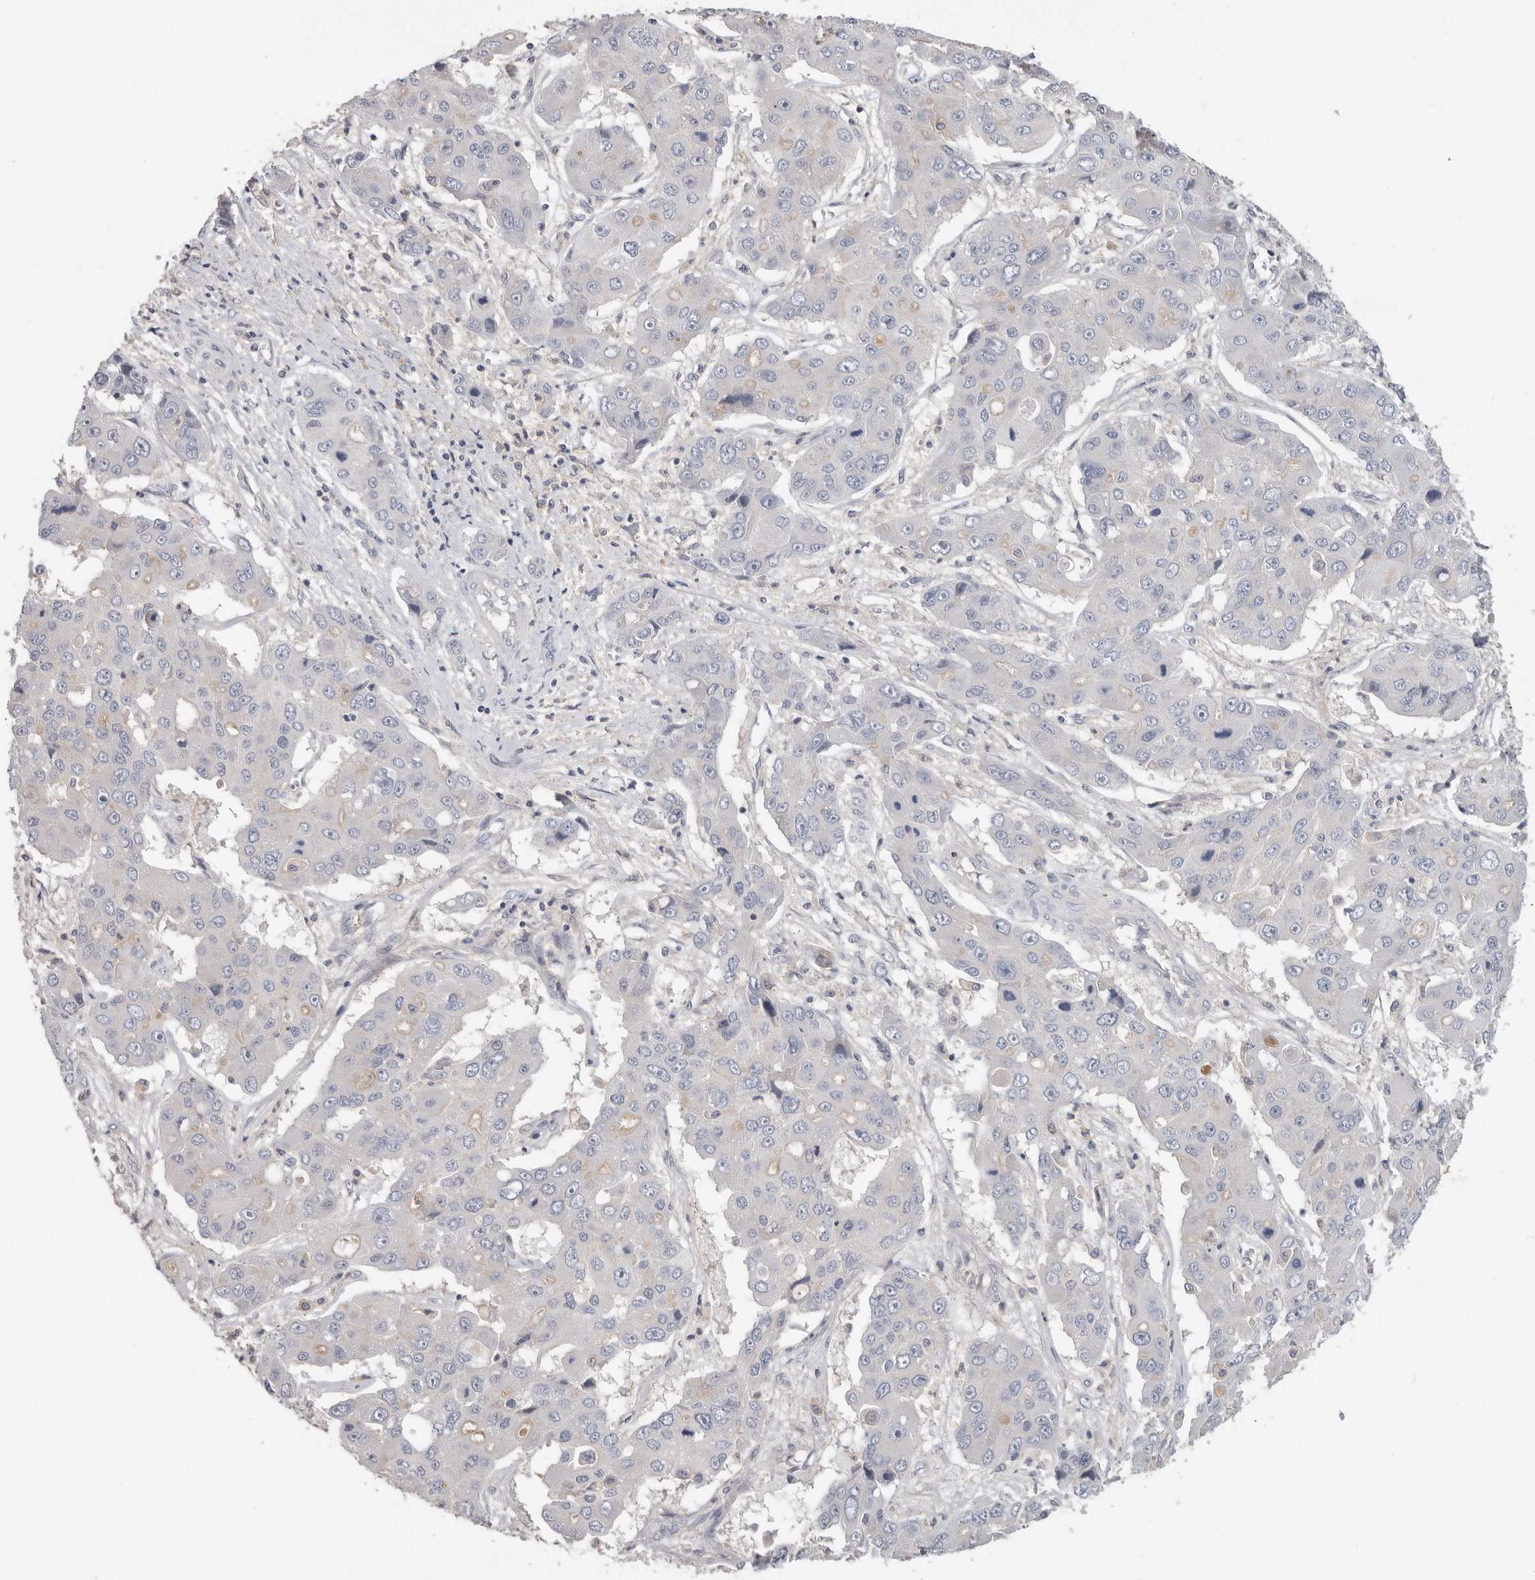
{"staining": {"intensity": "negative", "quantity": "none", "location": "none"}, "tissue": "liver cancer", "cell_type": "Tumor cells", "image_type": "cancer", "snomed": [{"axis": "morphology", "description": "Cholangiocarcinoma"}, {"axis": "topography", "description": "Liver"}], "caption": "This is an immunohistochemistry (IHC) micrograph of human liver cancer (cholangiocarcinoma). There is no positivity in tumor cells.", "gene": "WDTC1", "patient": {"sex": "male", "age": 67}}